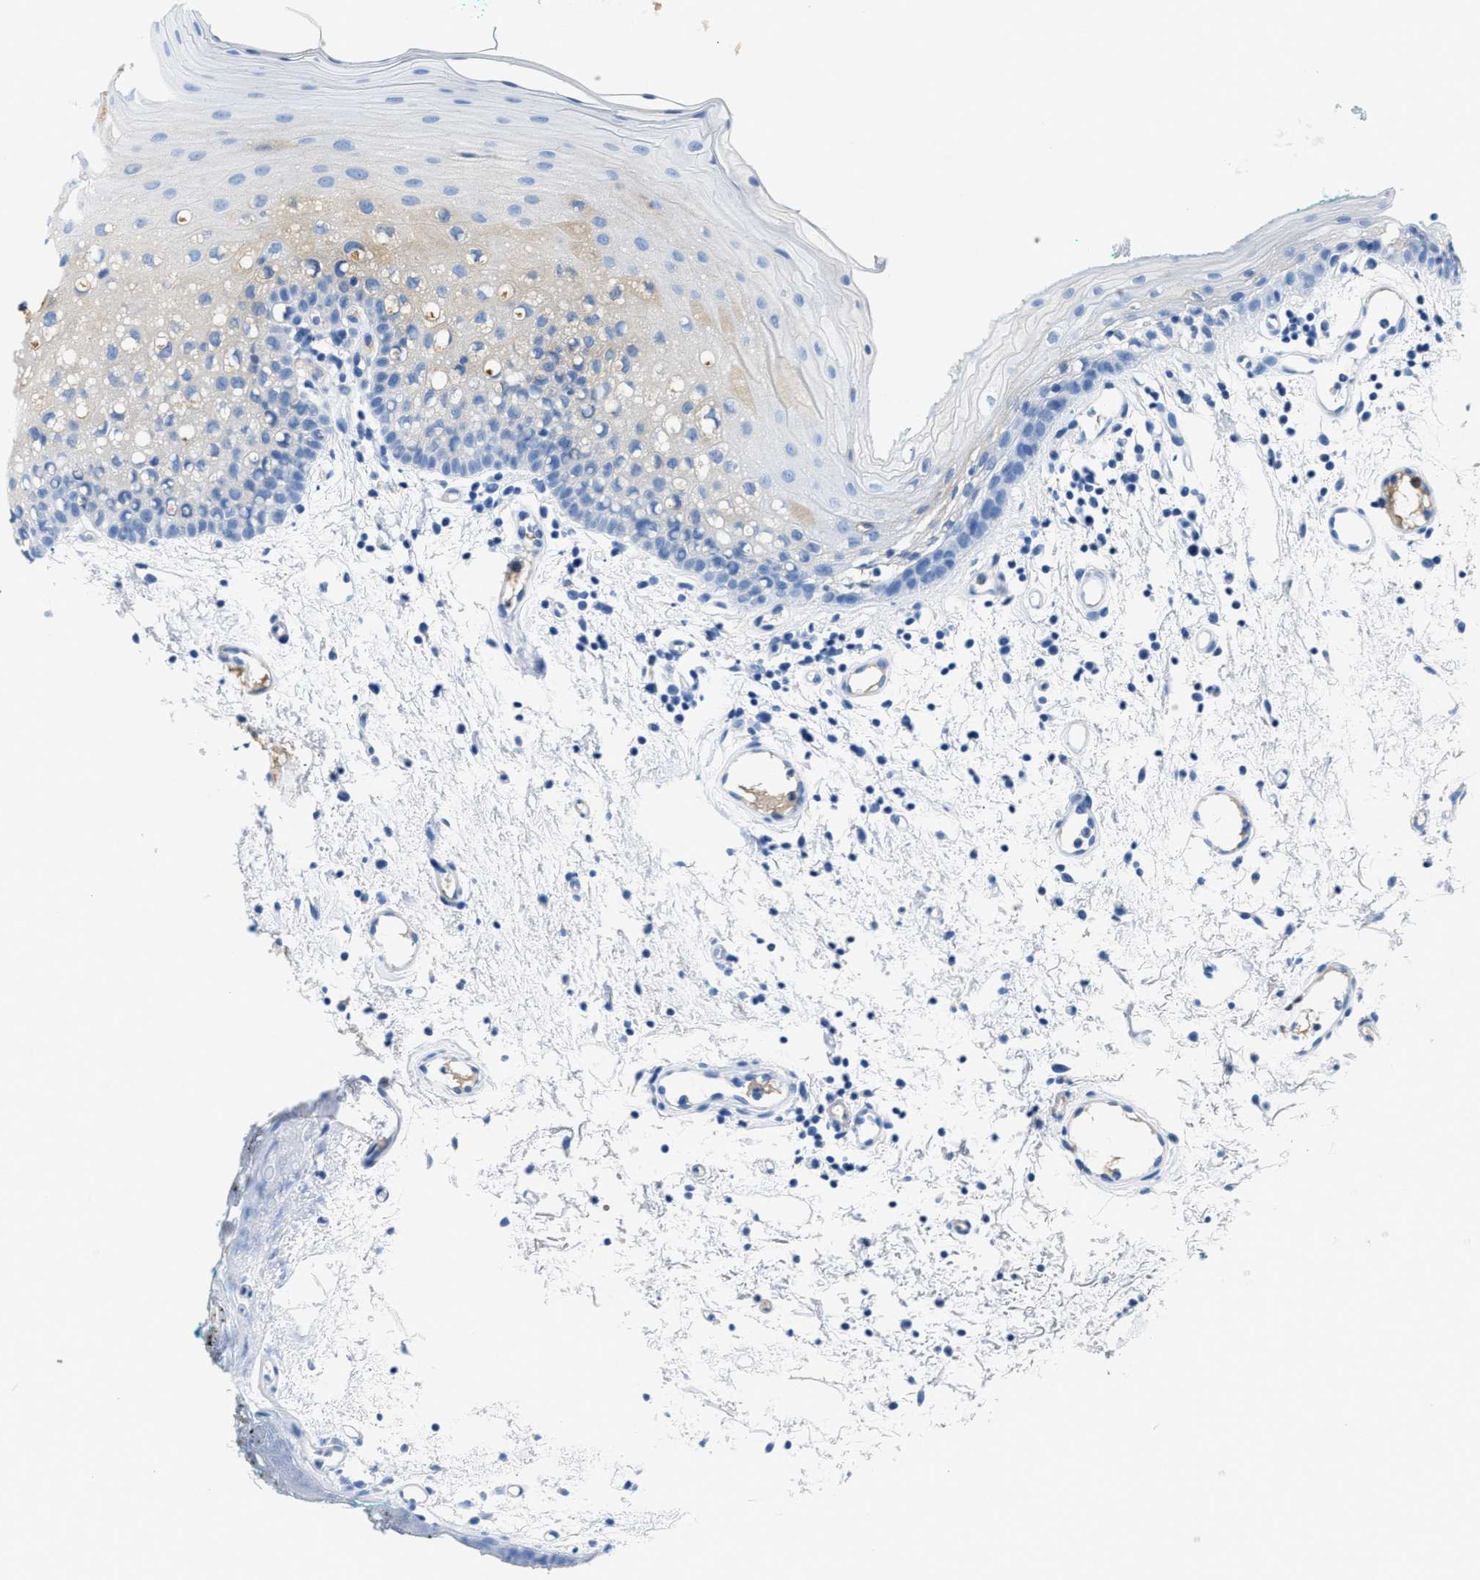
{"staining": {"intensity": "negative", "quantity": "none", "location": "none"}, "tissue": "oral mucosa", "cell_type": "Squamous epithelial cells", "image_type": "normal", "snomed": [{"axis": "morphology", "description": "Normal tissue, NOS"}, {"axis": "morphology", "description": "Squamous cell carcinoma, NOS"}, {"axis": "topography", "description": "Oral tissue"}, {"axis": "topography", "description": "Salivary gland"}, {"axis": "topography", "description": "Head-Neck"}], "caption": "Immunohistochemistry histopathology image of benign oral mucosa stained for a protein (brown), which exhibits no positivity in squamous epithelial cells.", "gene": "GC", "patient": {"sex": "female", "age": 62}}